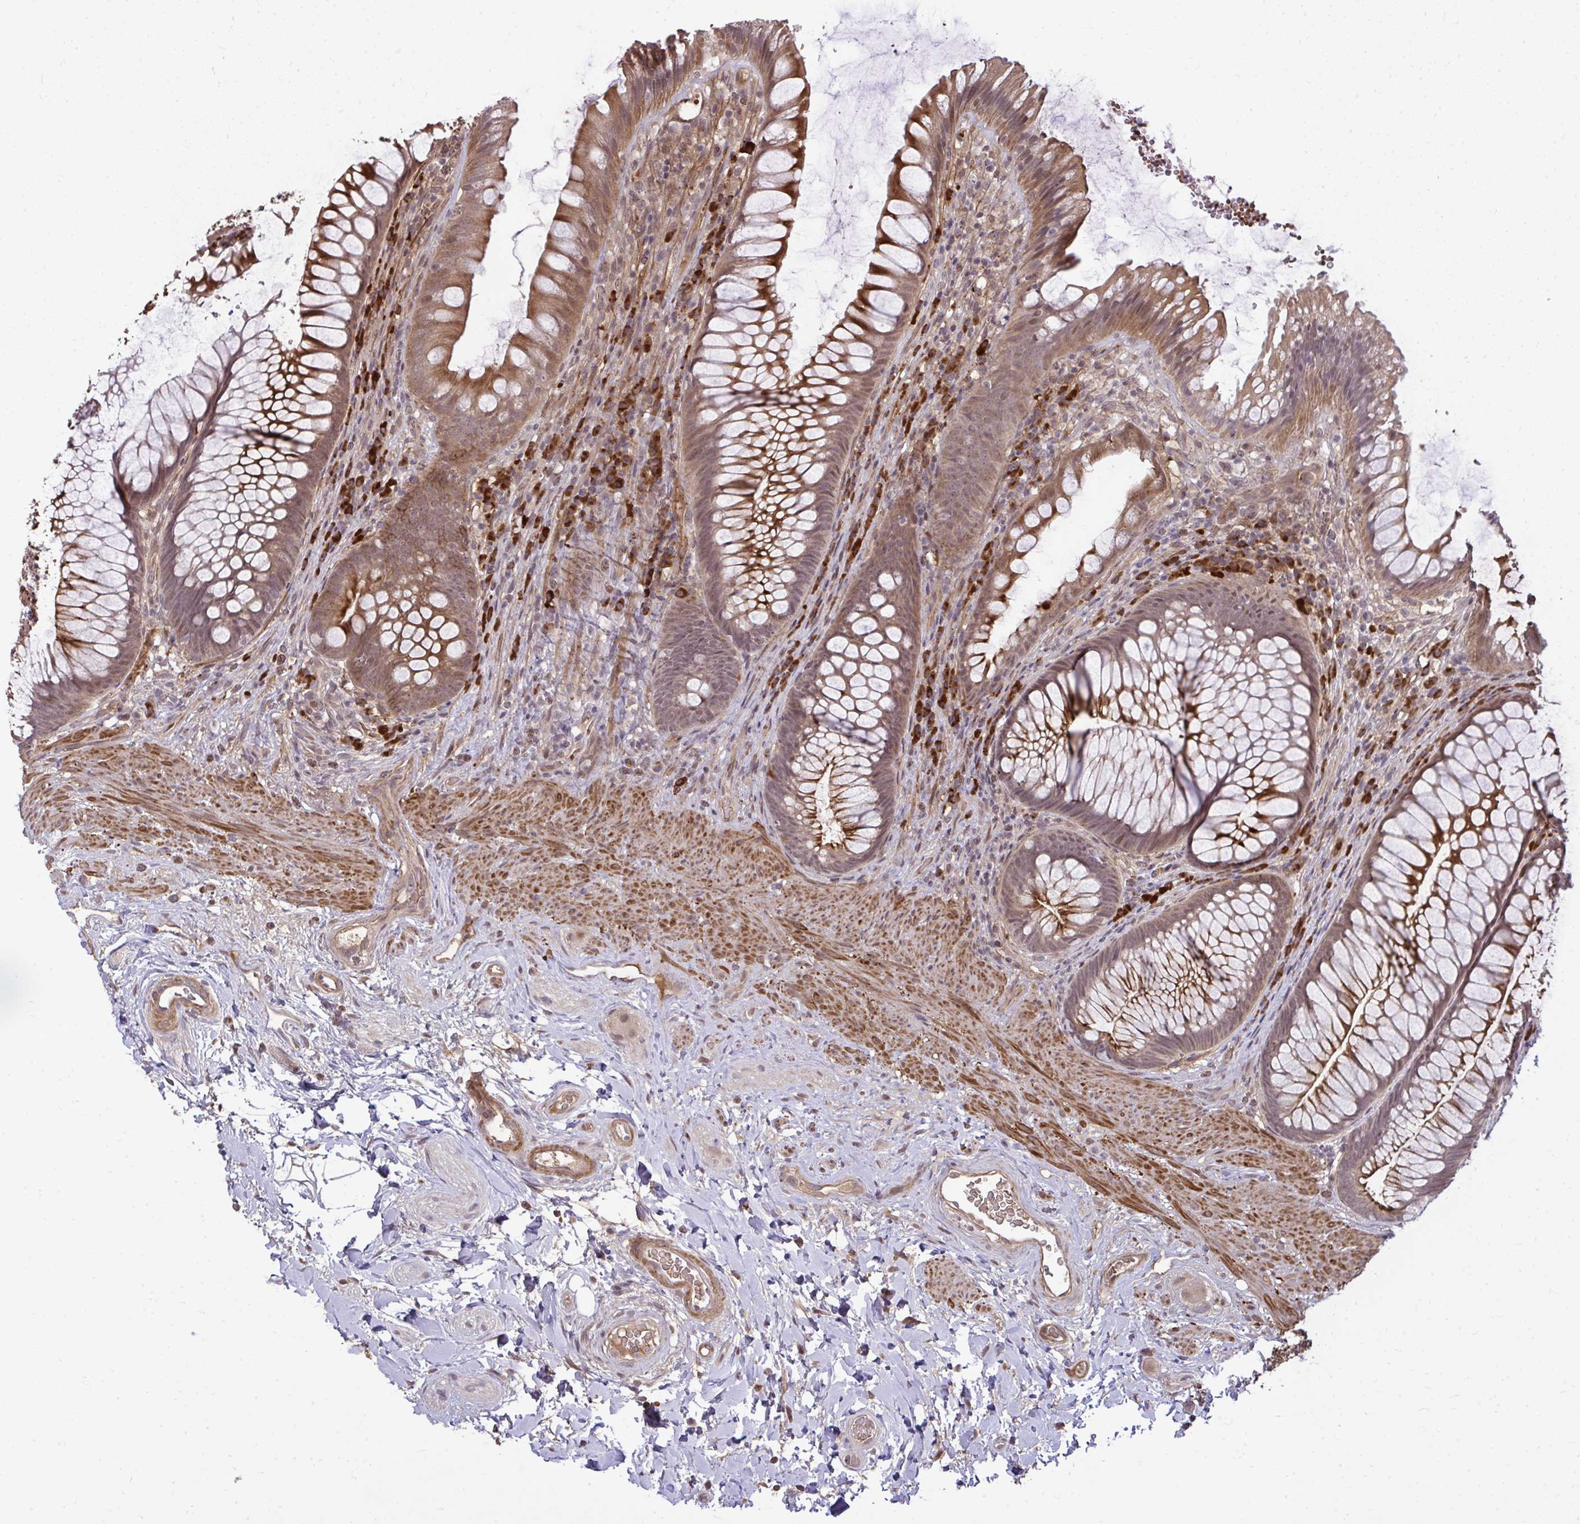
{"staining": {"intensity": "moderate", "quantity": ">75%", "location": "cytoplasmic/membranous,nuclear"}, "tissue": "rectum", "cell_type": "Glandular cells", "image_type": "normal", "snomed": [{"axis": "morphology", "description": "Normal tissue, NOS"}, {"axis": "topography", "description": "Rectum"}], "caption": "Rectum stained for a protein displays moderate cytoplasmic/membranous,nuclear positivity in glandular cells.", "gene": "ZSCAN9", "patient": {"sex": "male", "age": 53}}